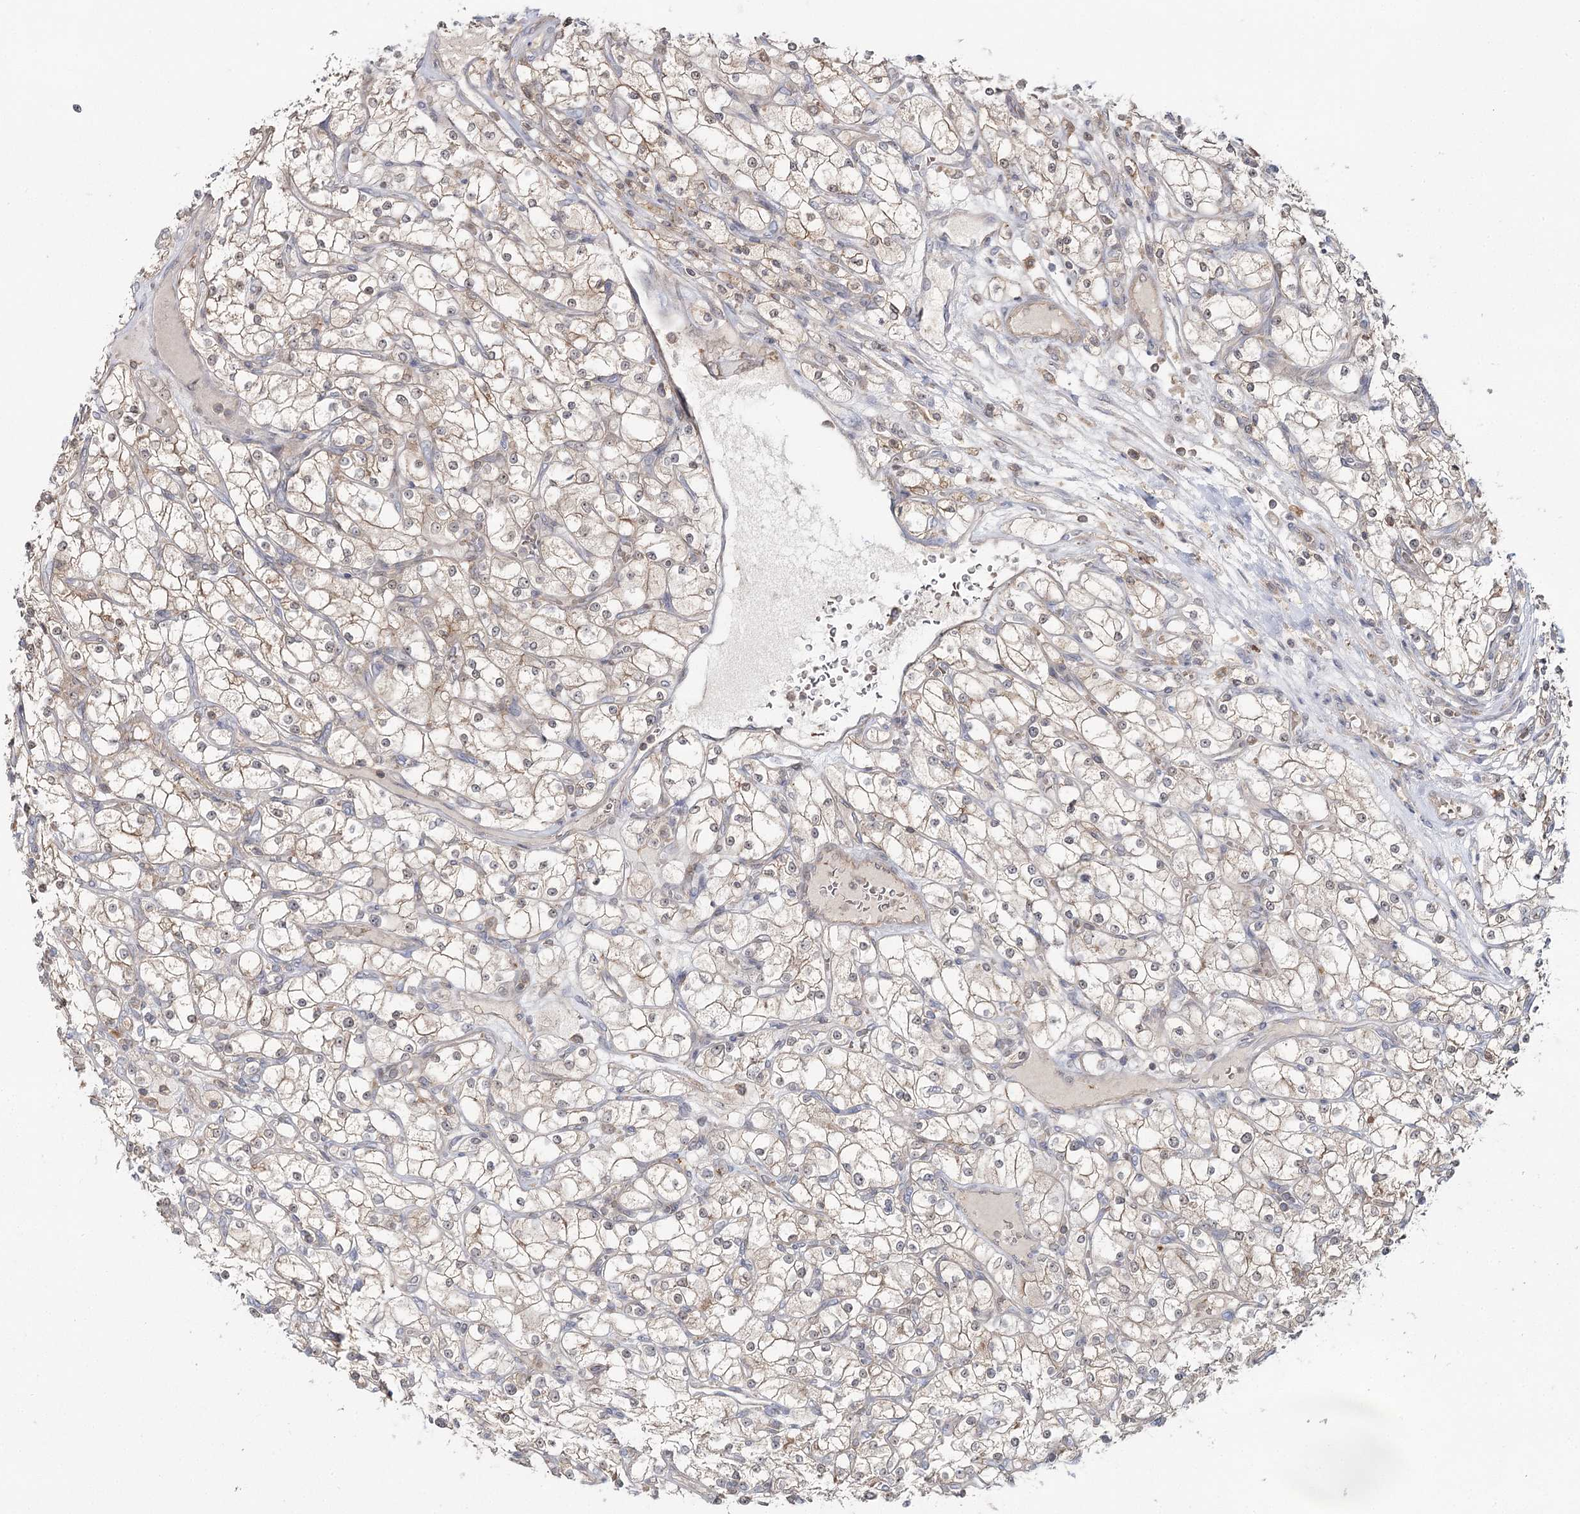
{"staining": {"intensity": "weak", "quantity": "25%-75%", "location": "cytoplasmic/membranous"}, "tissue": "renal cancer", "cell_type": "Tumor cells", "image_type": "cancer", "snomed": [{"axis": "morphology", "description": "Adenocarcinoma, NOS"}, {"axis": "topography", "description": "Kidney"}], "caption": "Renal adenocarcinoma stained for a protein (brown) reveals weak cytoplasmic/membranous positive staining in about 25%-75% of tumor cells.", "gene": "WDR44", "patient": {"sex": "male", "age": 80}}